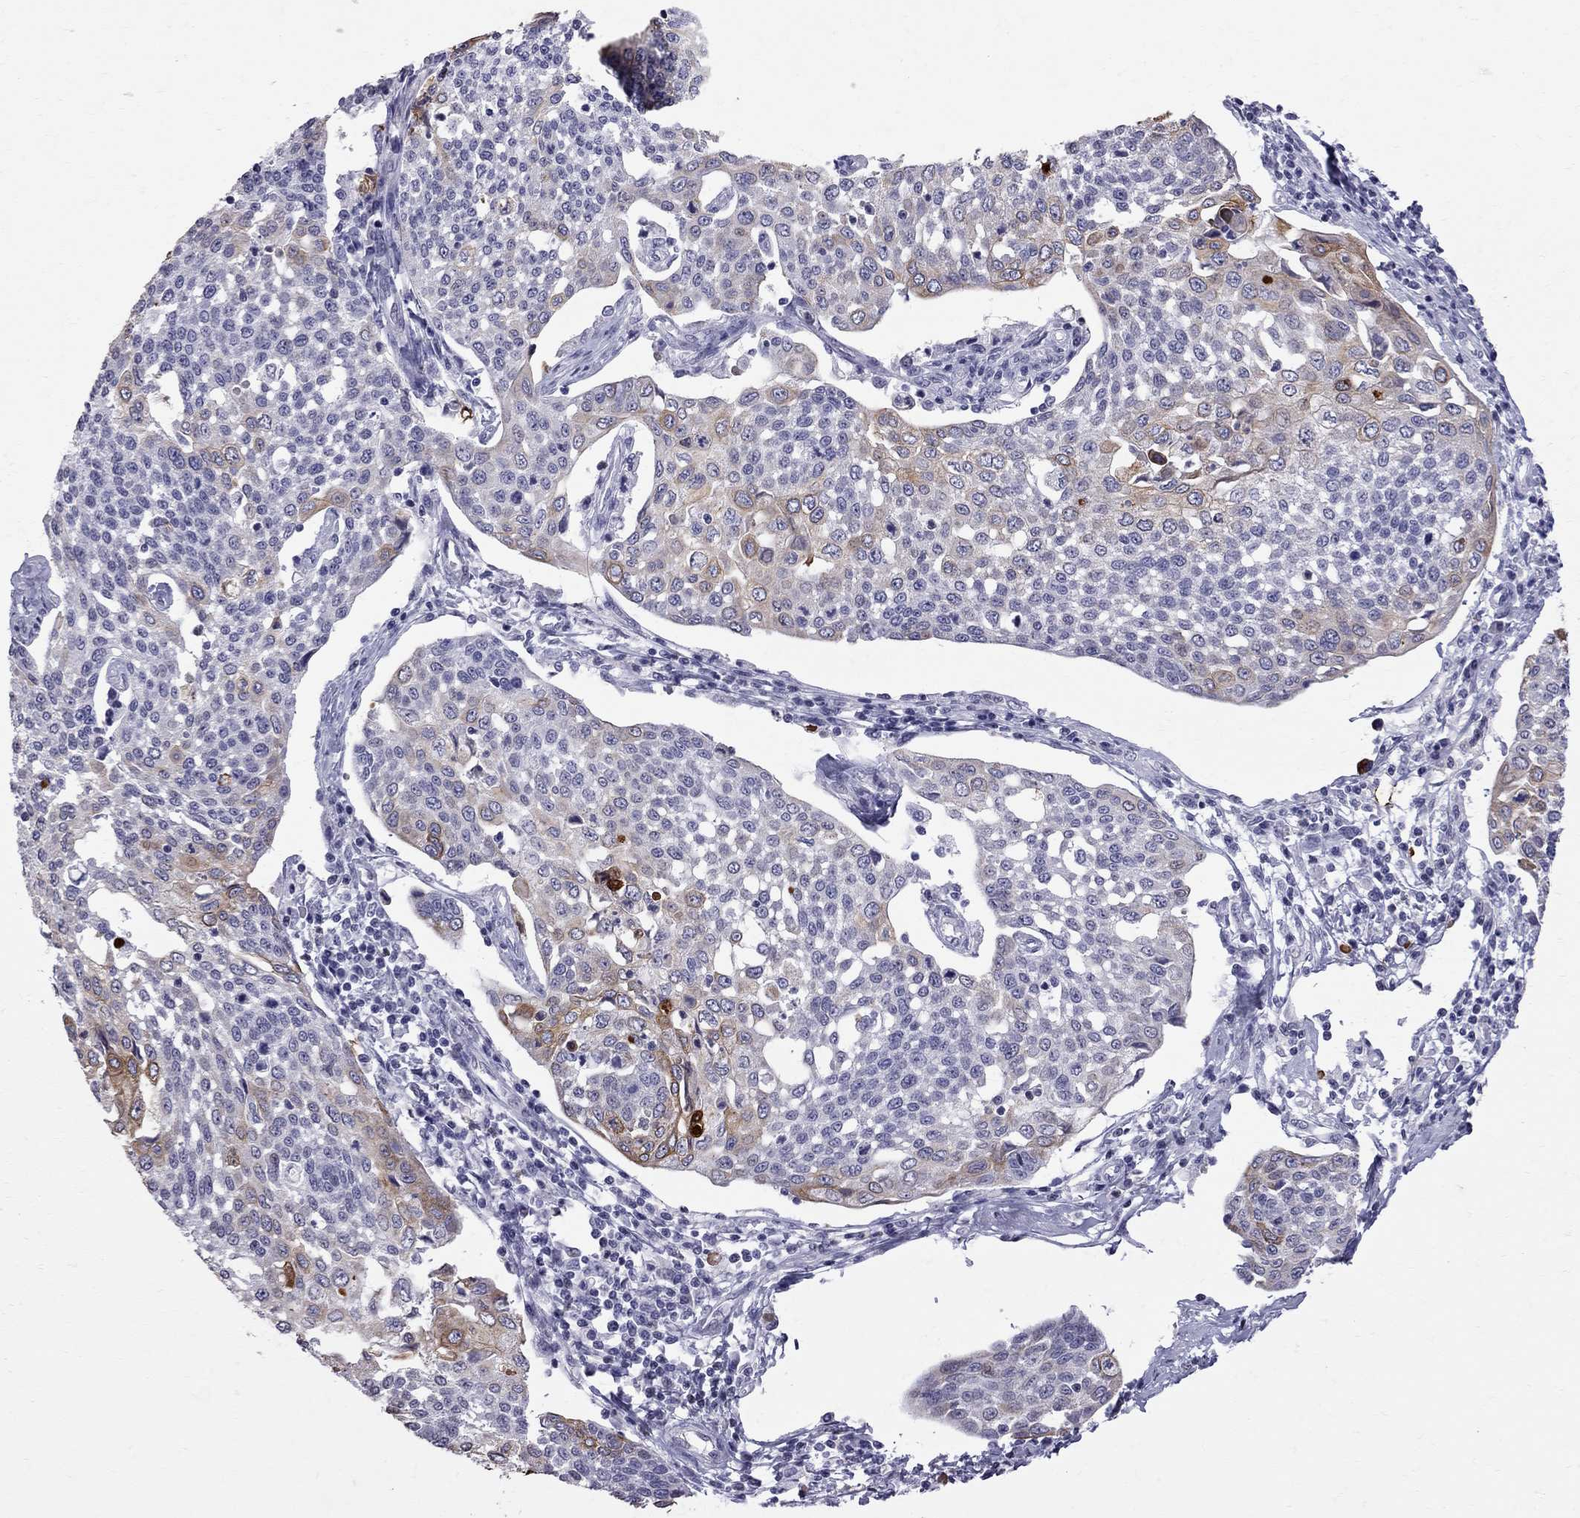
{"staining": {"intensity": "strong", "quantity": "<25%", "location": "cytoplasmic/membranous"}, "tissue": "cervical cancer", "cell_type": "Tumor cells", "image_type": "cancer", "snomed": [{"axis": "morphology", "description": "Squamous cell carcinoma, NOS"}, {"axis": "topography", "description": "Cervix"}], "caption": "Cervical squamous cell carcinoma was stained to show a protein in brown. There is medium levels of strong cytoplasmic/membranous expression in about <25% of tumor cells.", "gene": "MUC15", "patient": {"sex": "female", "age": 34}}